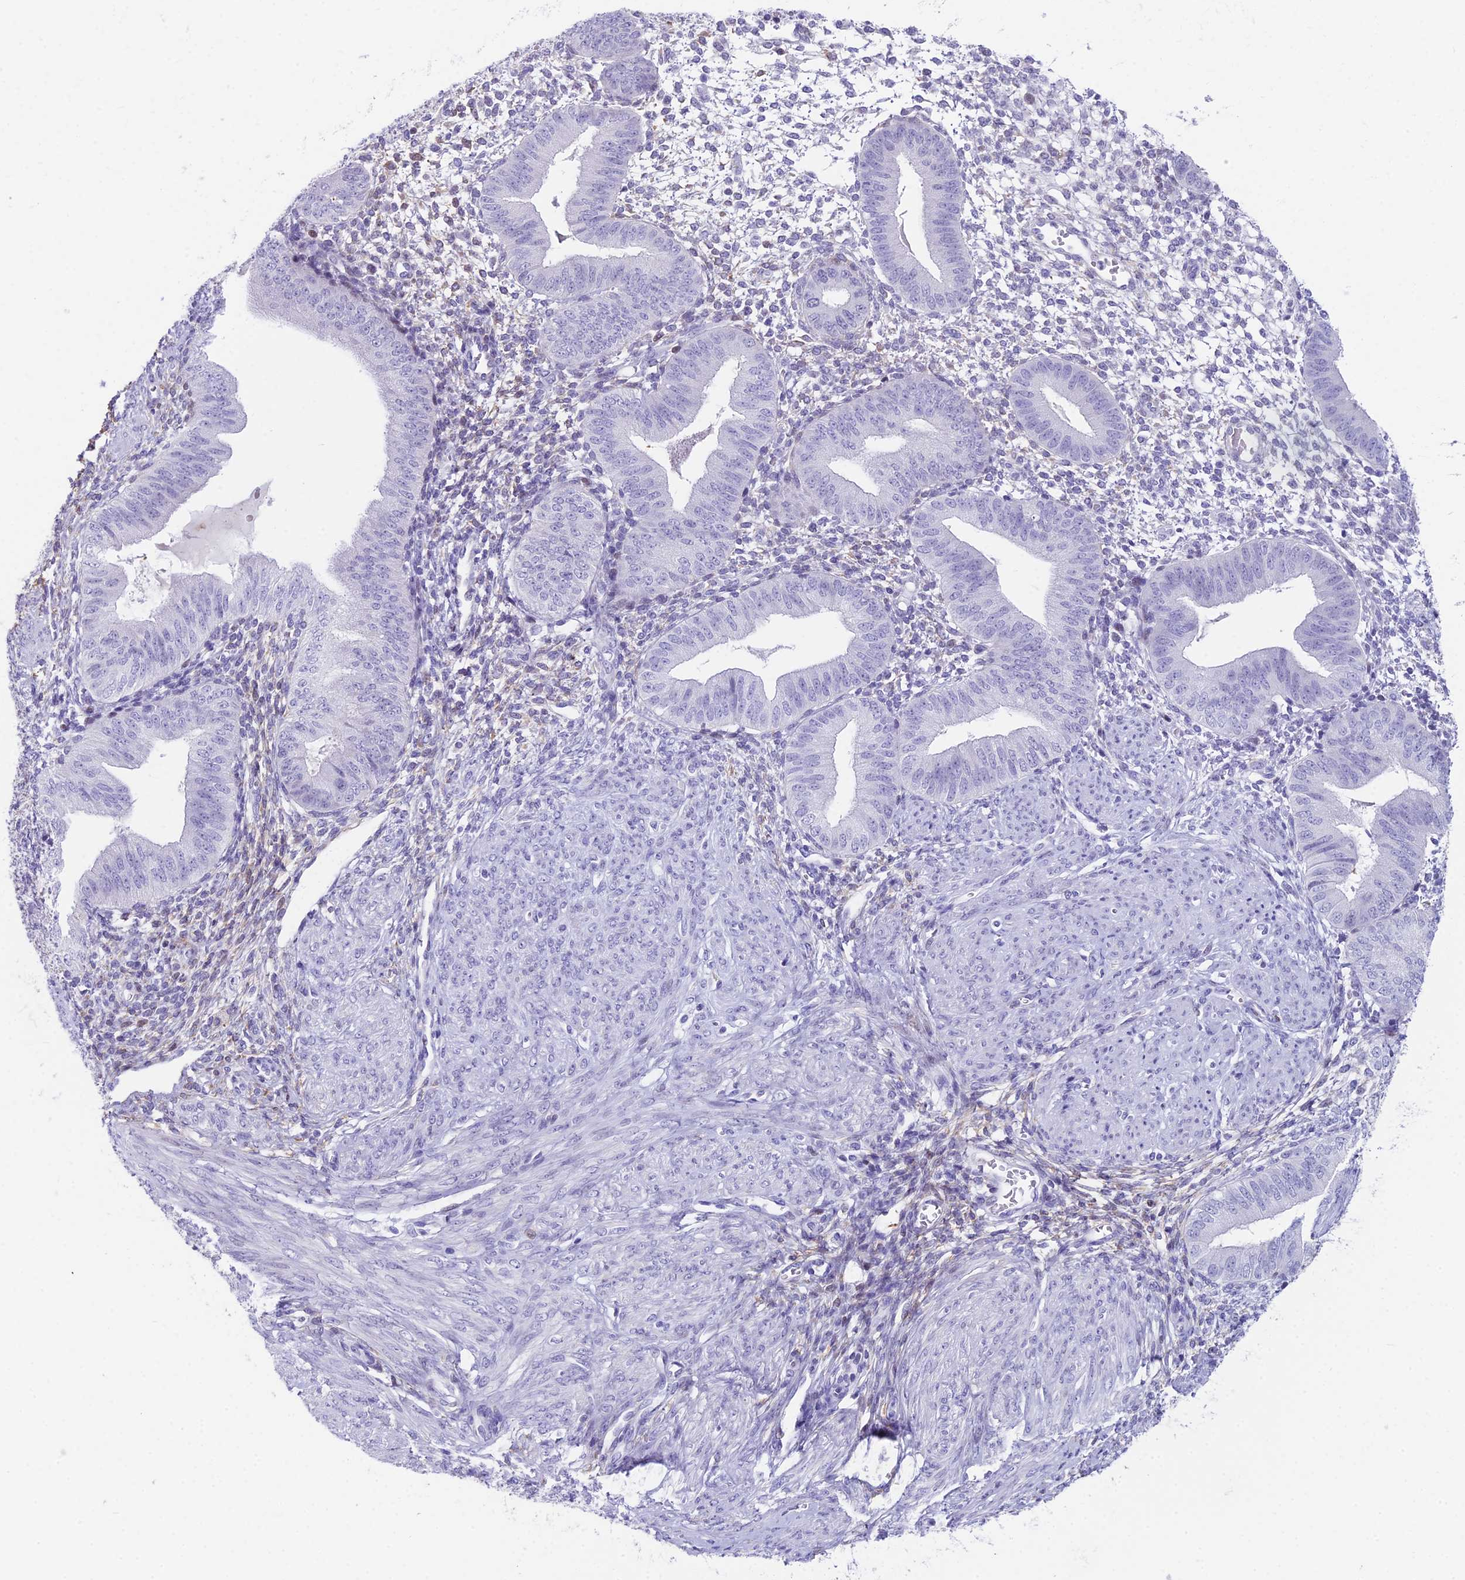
{"staining": {"intensity": "weak", "quantity": "<25%", "location": "nuclear"}, "tissue": "endometrium", "cell_type": "Cells in endometrial stroma", "image_type": "normal", "snomed": [{"axis": "morphology", "description": "Normal tissue, NOS"}, {"axis": "topography", "description": "Endometrium"}], "caption": "An image of endometrium stained for a protein reveals no brown staining in cells in endometrial stroma. The staining is performed using DAB brown chromogen with nuclei counter-stained in using hematoxylin.", "gene": "CC2D2A", "patient": {"sex": "female", "age": 49}}